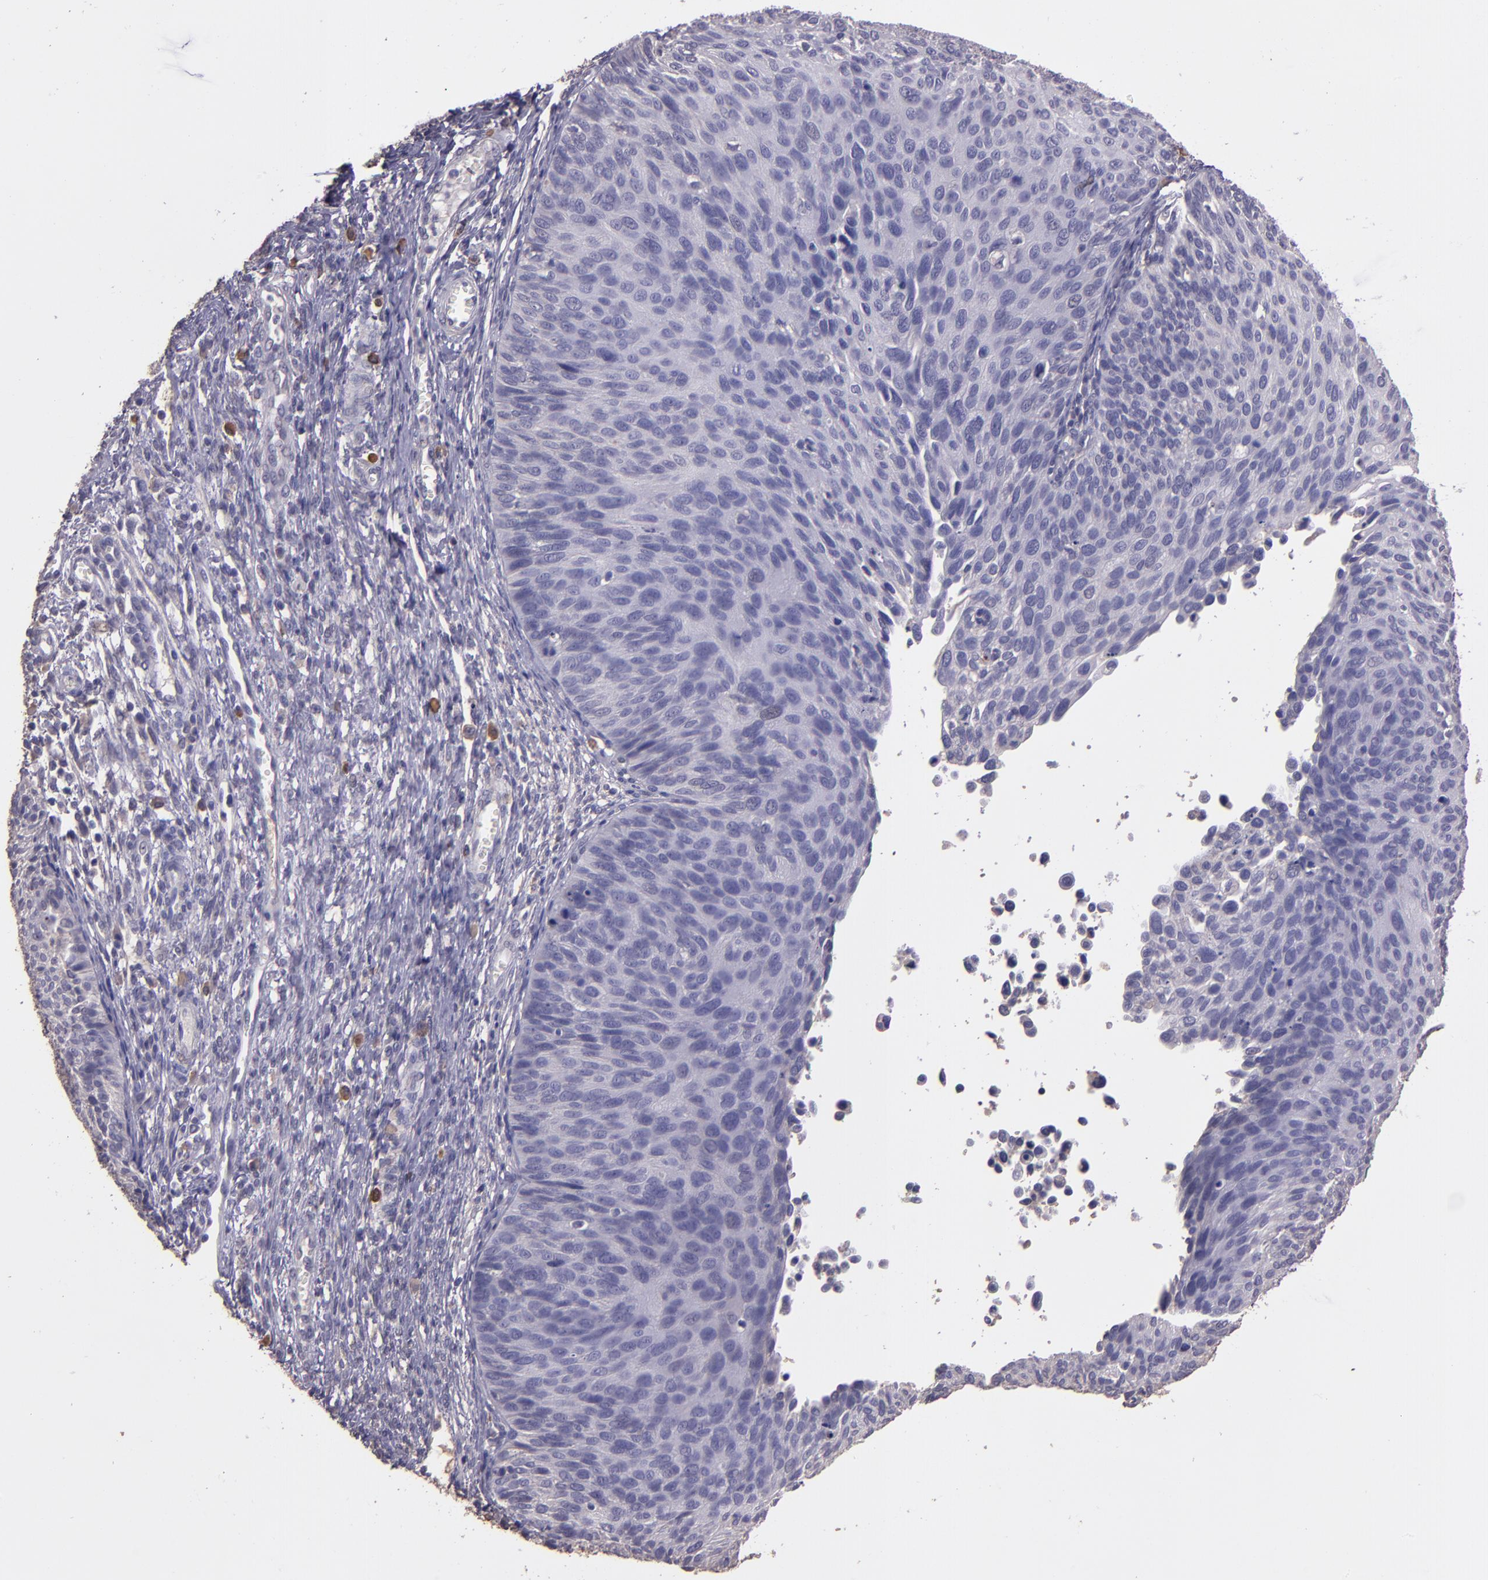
{"staining": {"intensity": "negative", "quantity": "none", "location": "none"}, "tissue": "cervical cancer", "cell_type": "Tumor cells", "image_type": "cancer", "snomed": [{"axis": "morphology", "description": "Squamous cell carcinoma, NOS"}, {"axis": "topography", "description": "Cervix"}], "caption": "IHC photomicrograph of cervical cancer (squamous cell carcinoma) stained for a protein (brown), which exhibits no staining in tumor cells.", "gene": "PAPPA", "patient": {"sex": "female", "age": 36}}